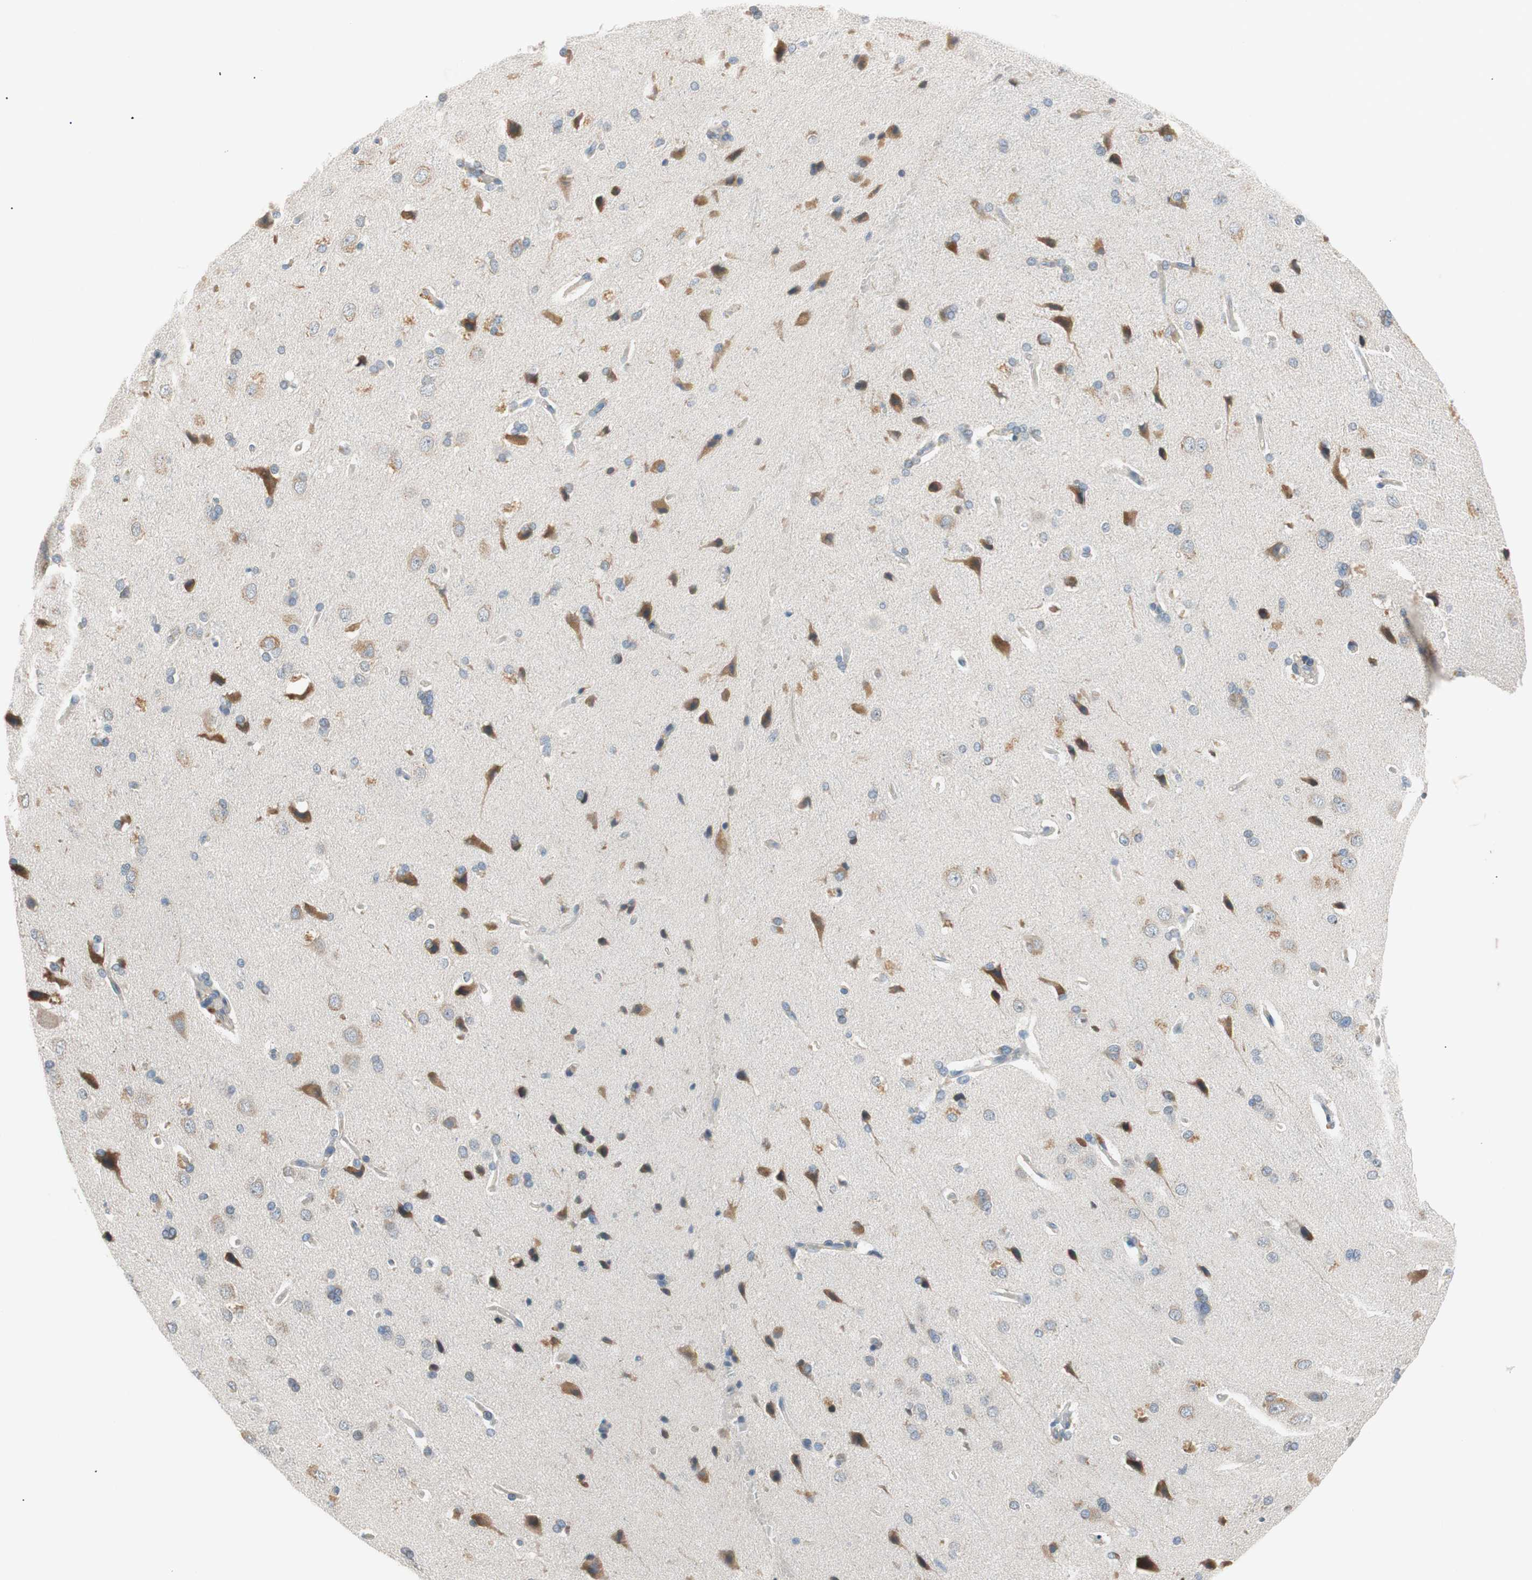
{"staining": {"intensity": "weak", "quantity": "25%-75%", "location": "cytoplasmic/membranous"}, "tissue": "cerebral cortex", "cell_type": "Endothelial cells", "image_type": "normal", "snomed": [{"axis": "morphology", "description": "Normal tissue, NOS"}, {"axis": "topography", "description": "Cerebral cortex"}], "caption": "Normal cerebral cortex exhibits weak cytoplasmic/membranous expression in about 25%-75% of endothelial cells.", "gene": "FADS2", "patient": {"sex": "male", "age": 62}}